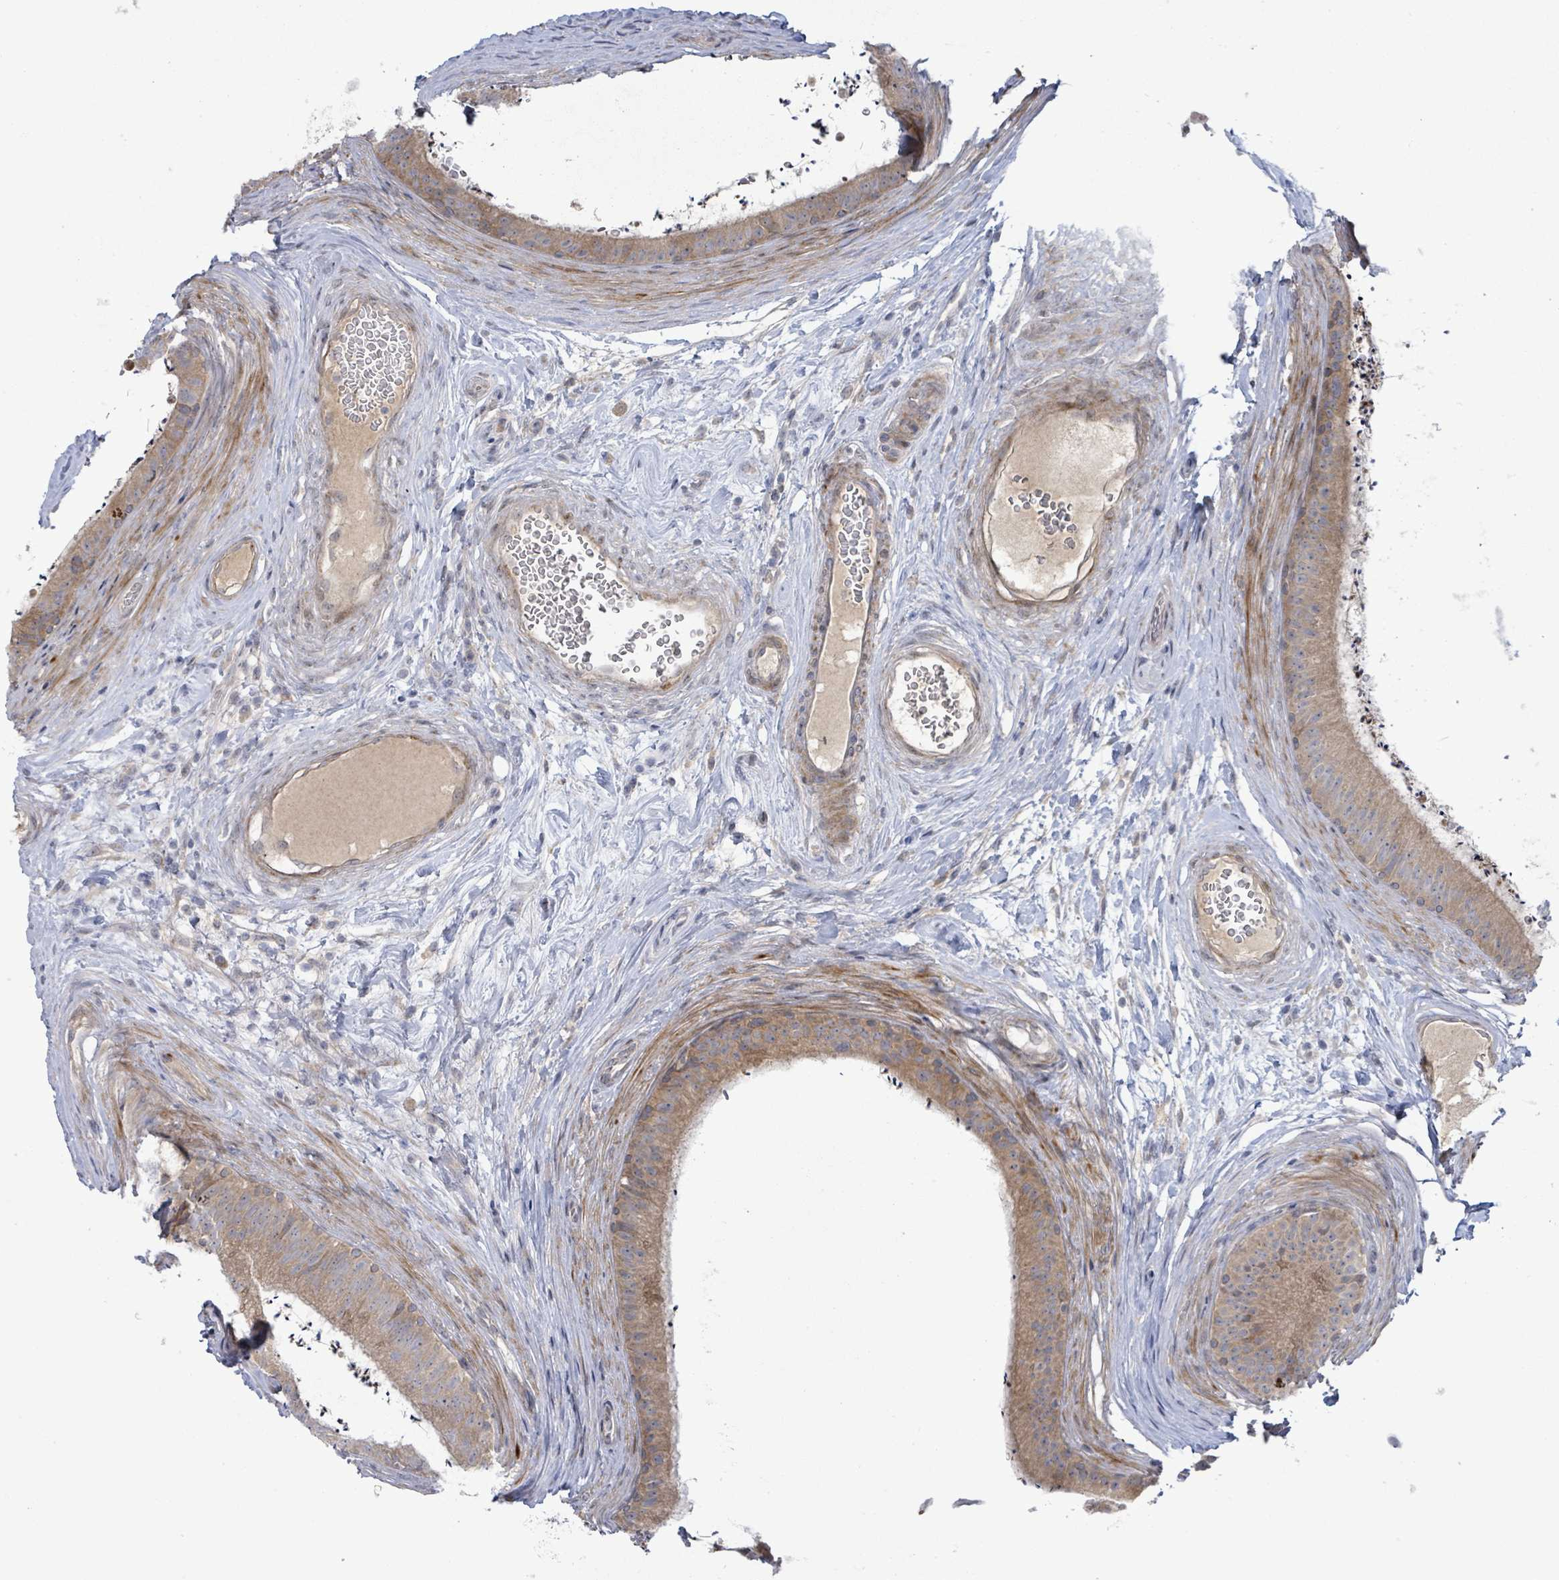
{"staining": {"intensity": "moderate", "quantity": ">75%", "location": "cytoplasmic/membranous"}, "tissue": "epididymis", "cell_type": "Glandular cells", "image_type": "normal", "snomed": [{"axis": "morphology", "description": "Normal tissue, NOS"}, {"axis": "topography", "description": "Testis"}, {"axis": "topography", "description": "Epididymis"}], "caption": "Glandular cells show medium levels of moderate cytoplasmic/membranous positivity in about >75% of cells in unremarkable epididymis. (DAB (3,3'-diaminobenzidine) IHC with brightfield microscopy, high magnification).", "gene": "SLIT3", "patient": {"sex": "male", "age": 41}}